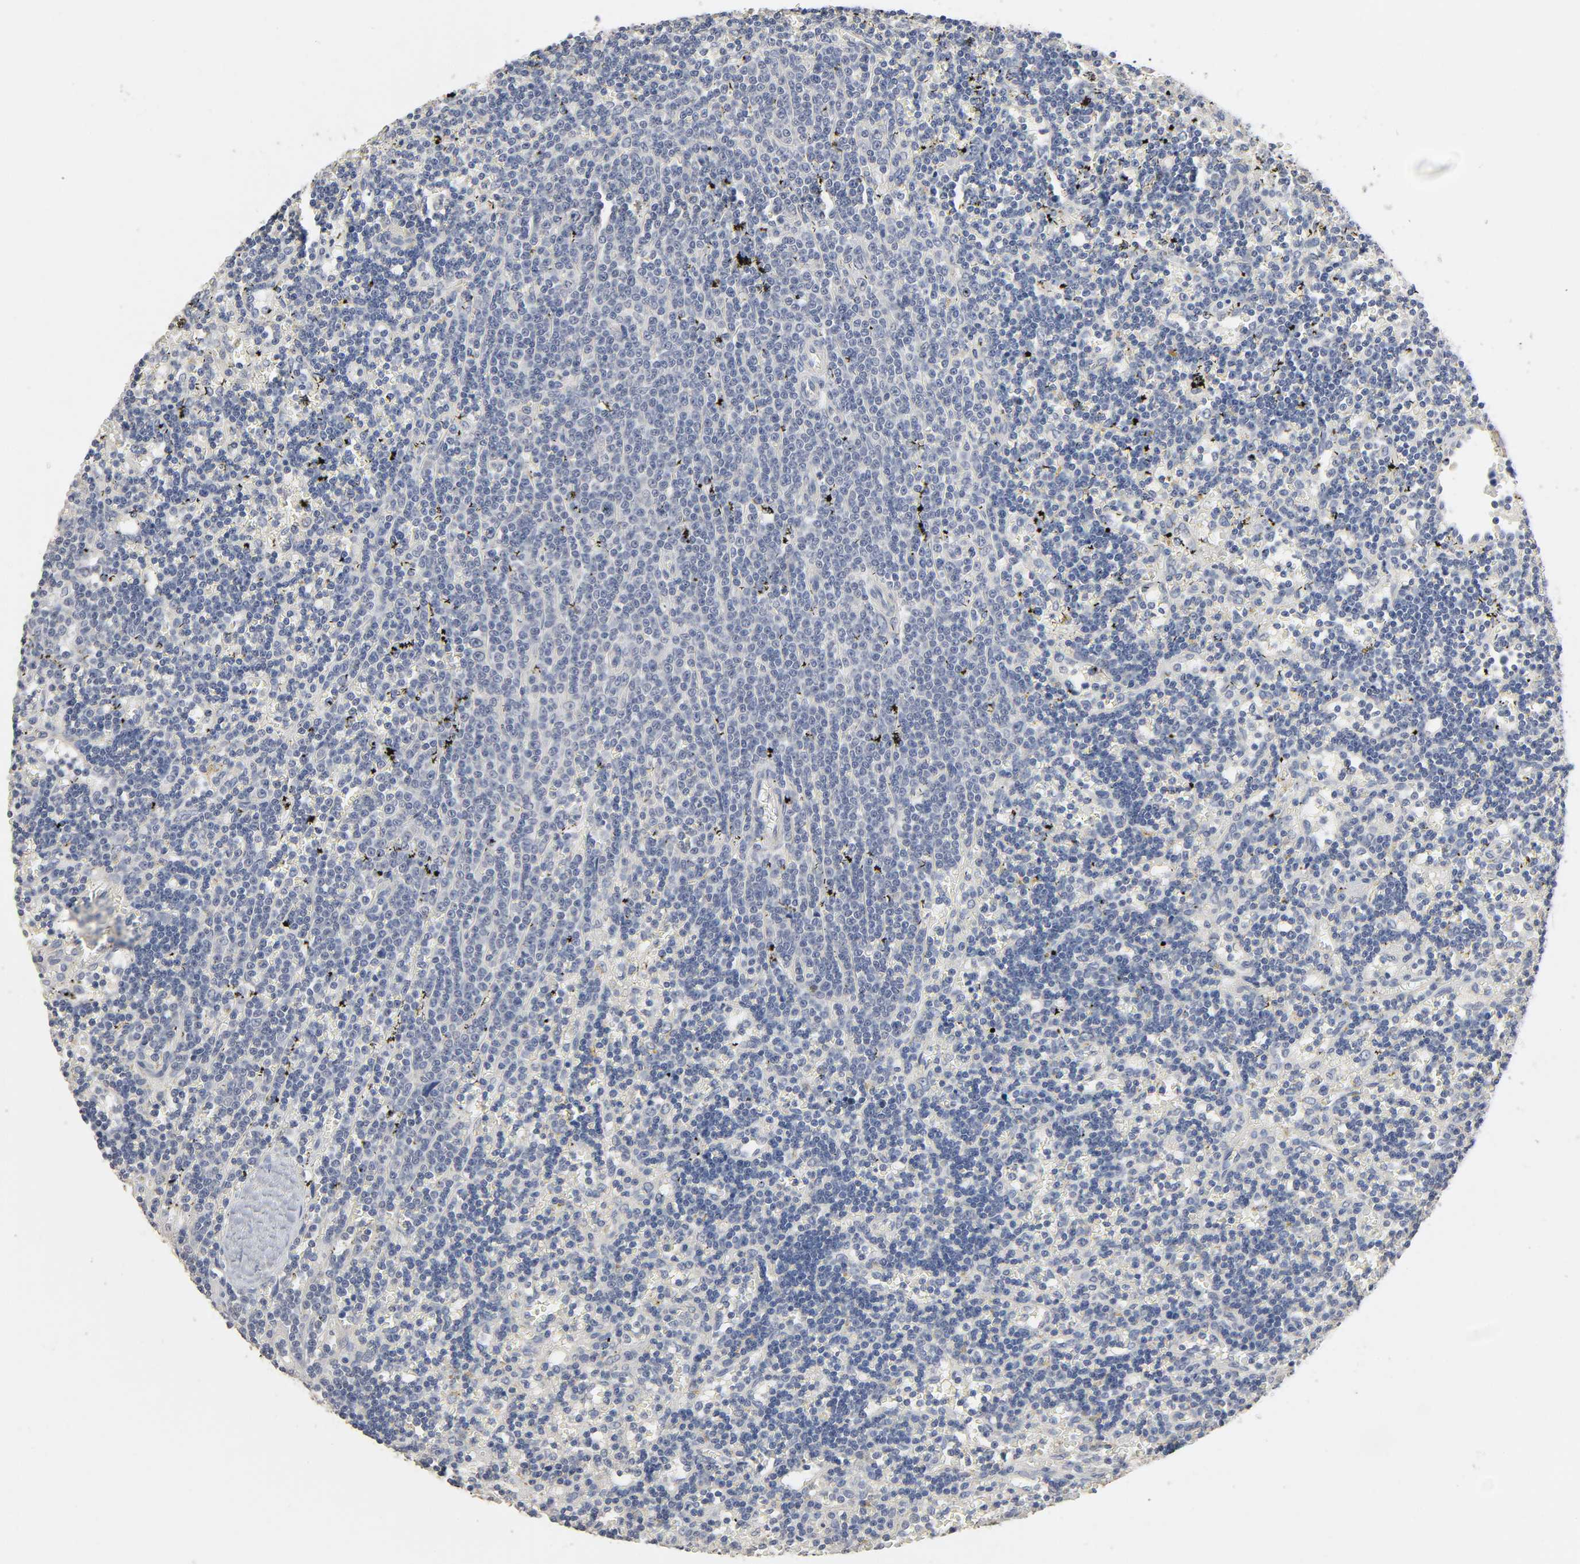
{"staining": {"intensity": "negative", "quantity": "none", "location": "none"}, "tissue": "lymphoma", "cell_type": "Tumor cells", "image_type": "cancer", "snomed": [{"axis": "morphology", "description": "Malignant lymphoma, non-Hodgkin's type, Low grade"}, {"axis": "topography", "description": "Spleen"}], "caption": "This image is of low-grade malignant lymphoma, non-Hodgkin's type stained with immunohistochemistry (IHC) to label a protein in brown with the nuclei are counter-stained blue. There is no positivity in tumor cells. (IHC, brightfield microscopy, high magnification).", "gene": "SLC10A2", "patient": {"sex": "male", "age": 60}}